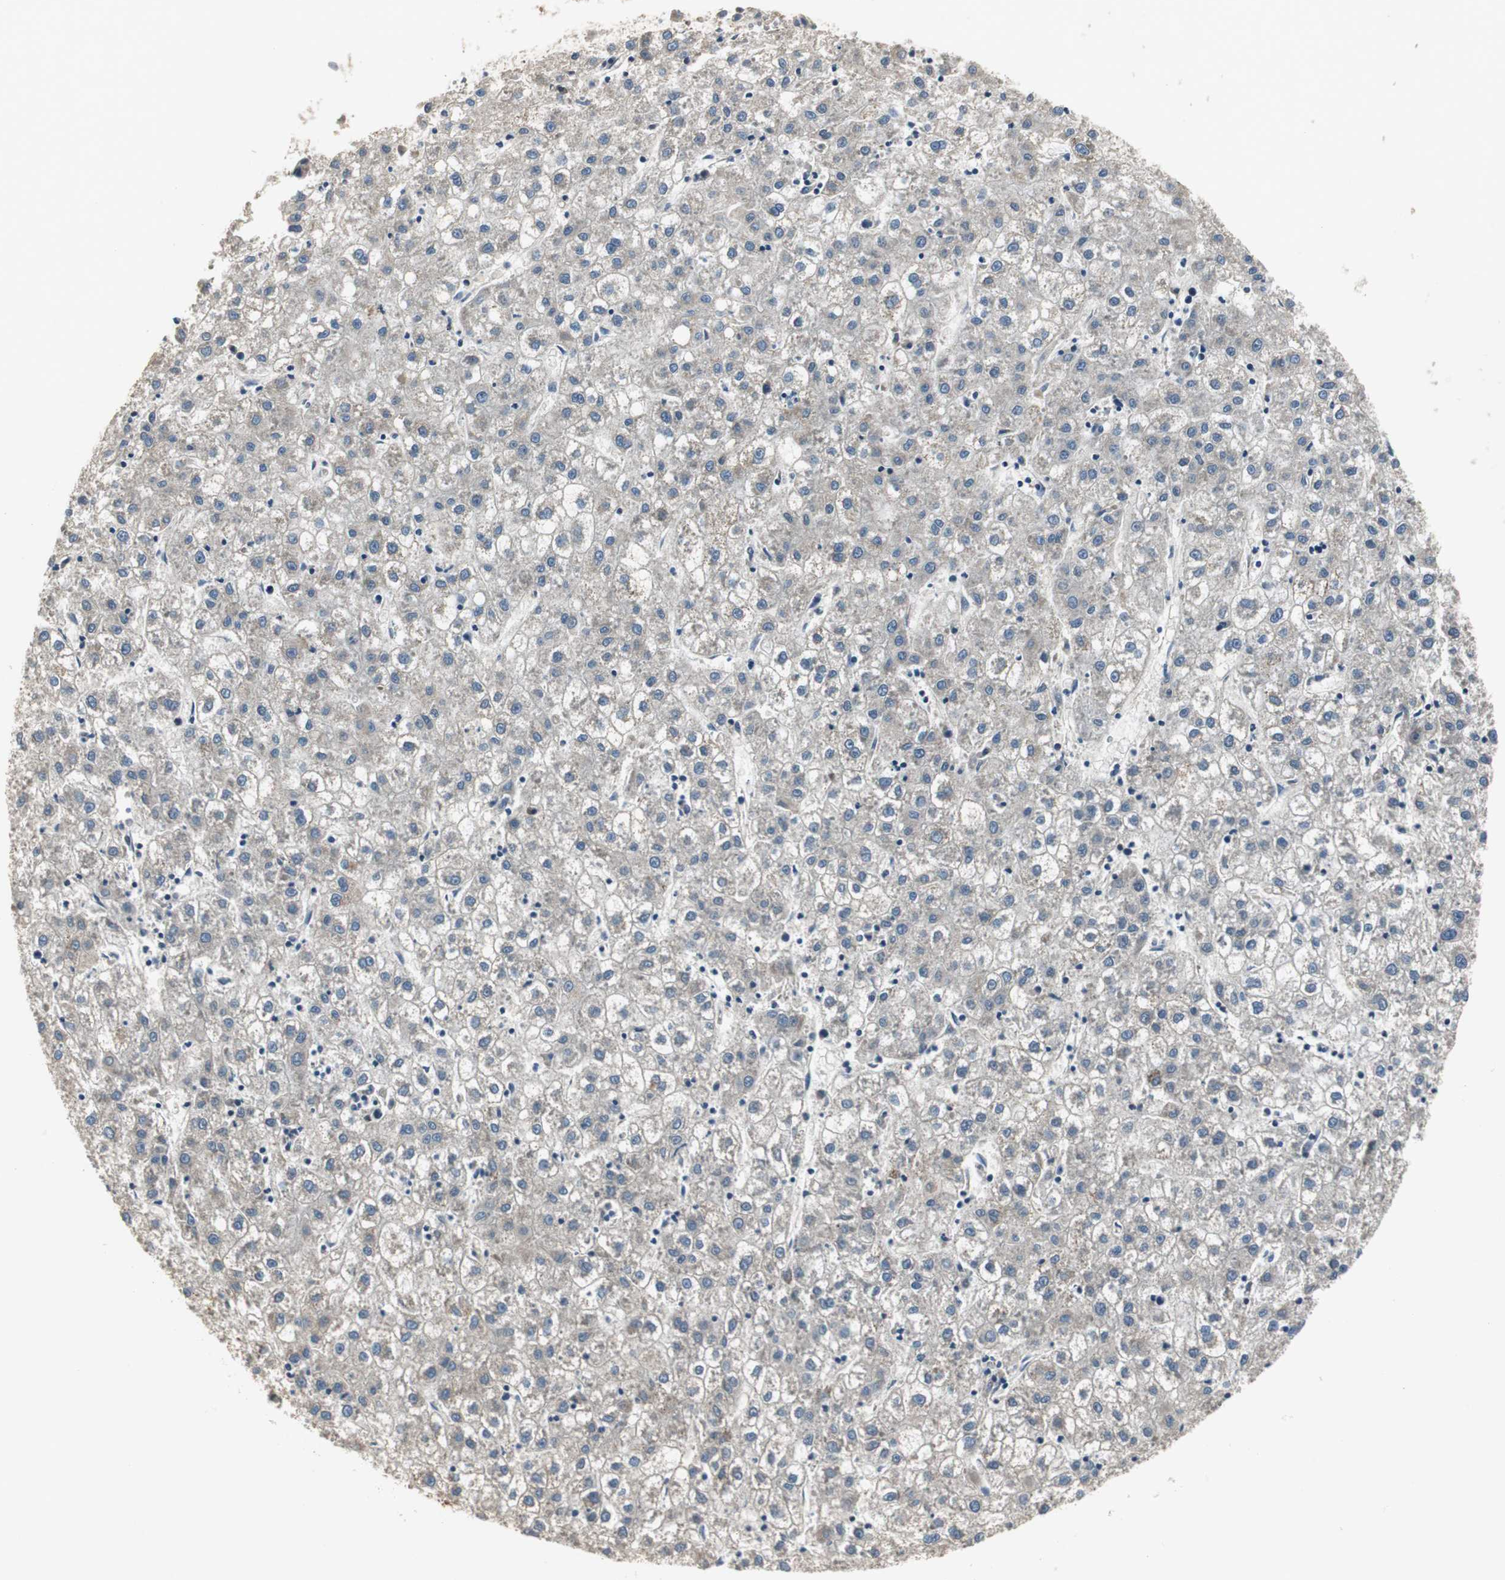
{"staining": {"intensity": "negative", "quantity": "none", "location": "none"}, "tissue": "liver cancer", "cell_type": "Tumor cells", "image_type": "cancer", "snomed": [{"axis": "morphology", "description": "Carcinoma, Hepatocellular, NOS"}, {"axis": "topography", "description": "Liver"}], "caption": "A histopathology image of hepatocellular carcinoma (liver) stained for a protein shows no brown staining in tumor cells.", "gene": "MYT1", "patient": {"sex": "male", "age": 72}}